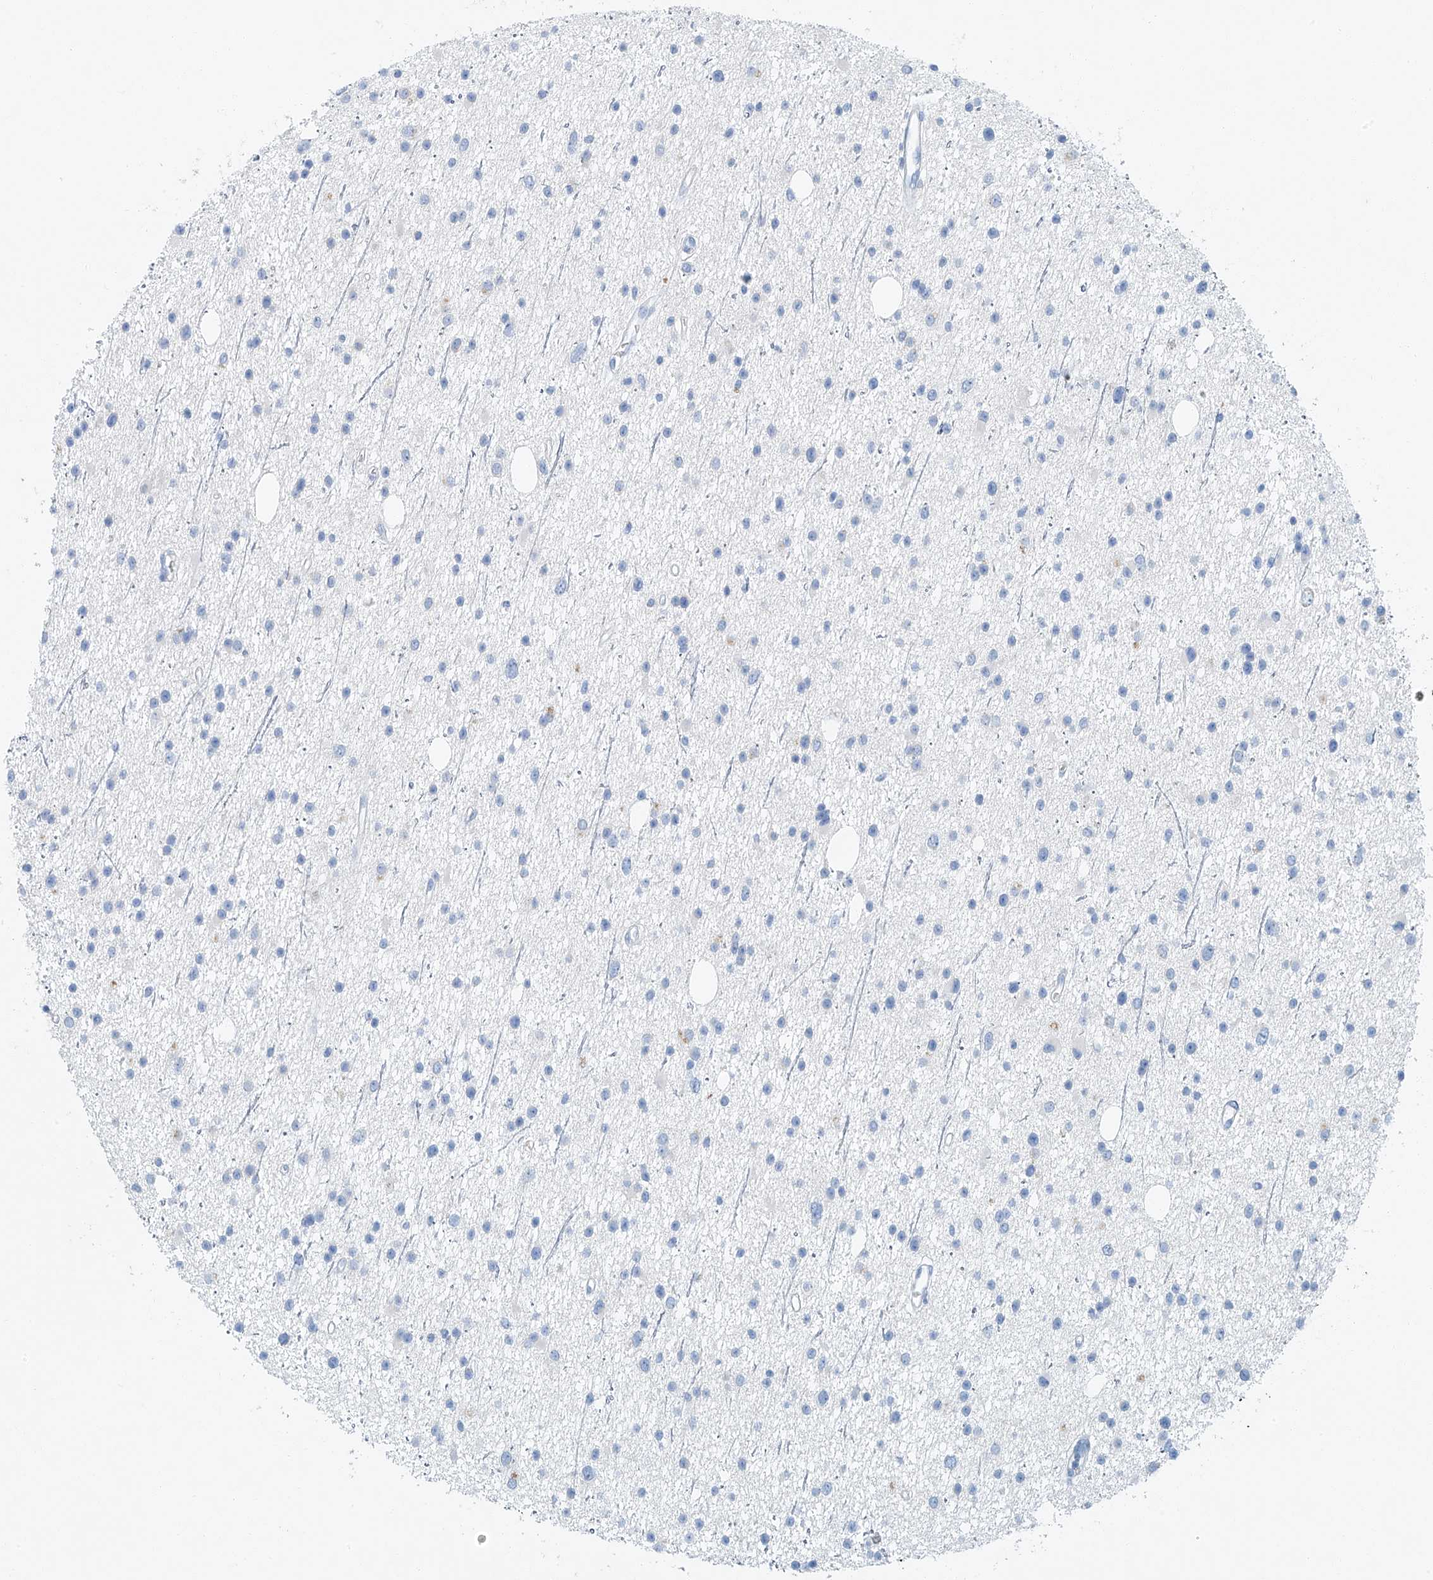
{"staining": {"intensity": "negative", "quantity": "none", "location": "none"}, "tissue": "glioma", "cell_type": "Tumor cells", "image_type": "cancer", "snomed": [{"axis": "morphology", "description": "Glioma, malignant, Low grade"}, {"axis": "topography", "description": "Cerebral cortex"}], "caption": "Histopathology image shows no protein expression in tumor cells of glioma tissue.", "gene": "C1orf87", "patient": {"sex": "female", "age": 39}}